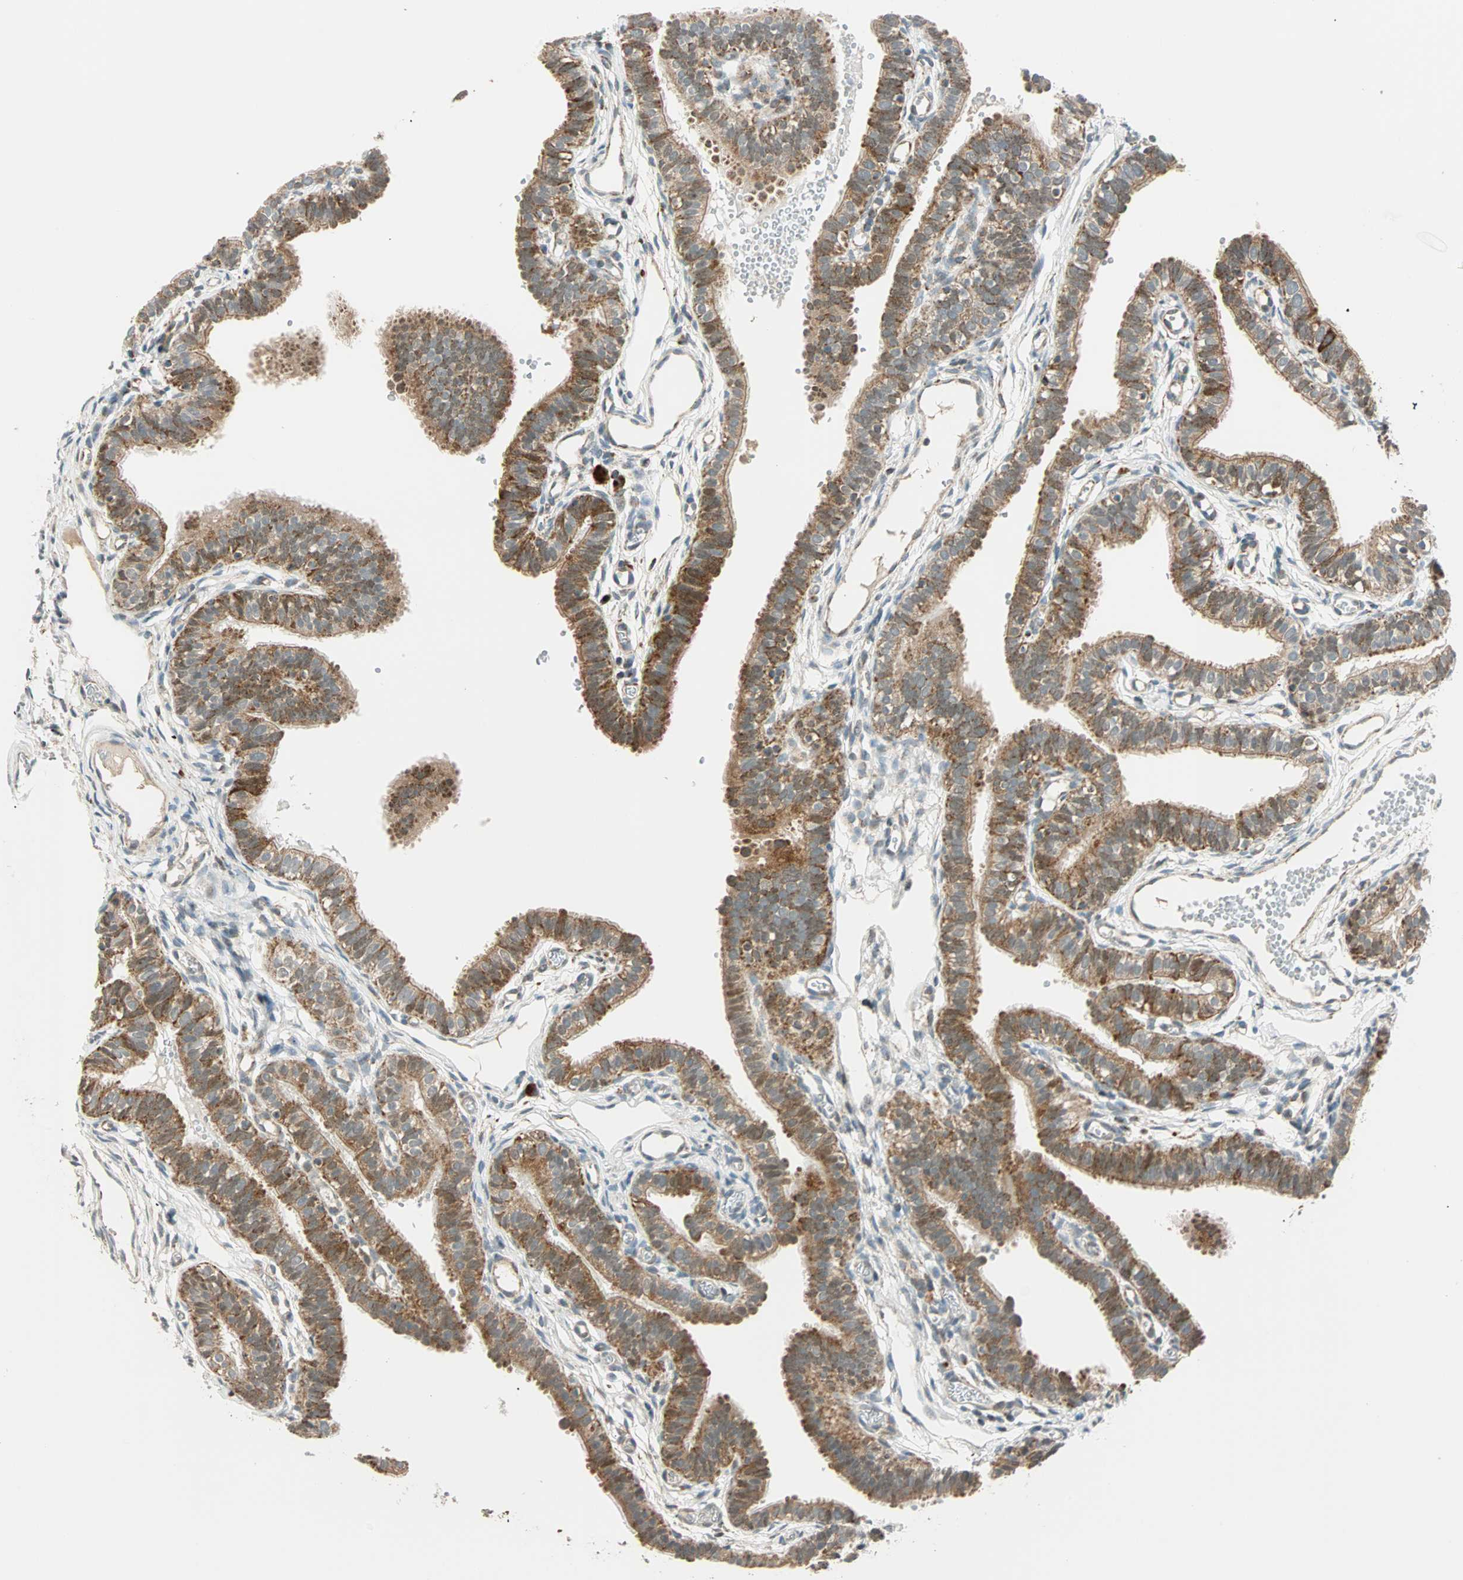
{"staining": {"intensity": "moderate", "quantity": "25%-75%", "location": "cytoplasmic/membranous"}, "tissue": "fallopian tube", "cell_type": "Glandular cells", "image_type": "normal", "snomed": [{"axis": "morphology", "description": "Normal tissue, NOS"}, {"axis": "topography", "description": "Fallopian tube"}, {"axis": "topography", "description": "Placenta"}], "caption": "Immunohistochemical staining of unremarkable fallopian tube demonstrates 25%-75% levels of moderate cytoplasmic/membranous protein staining in about 25%-75% of glandular cells. The staining was performed using DAB, with brown indicating positive protein expression. Nuclei are stained blue with hematoxylin.", "gene": "SPRY4", "patient": {"sex": "female", "age": 34}}